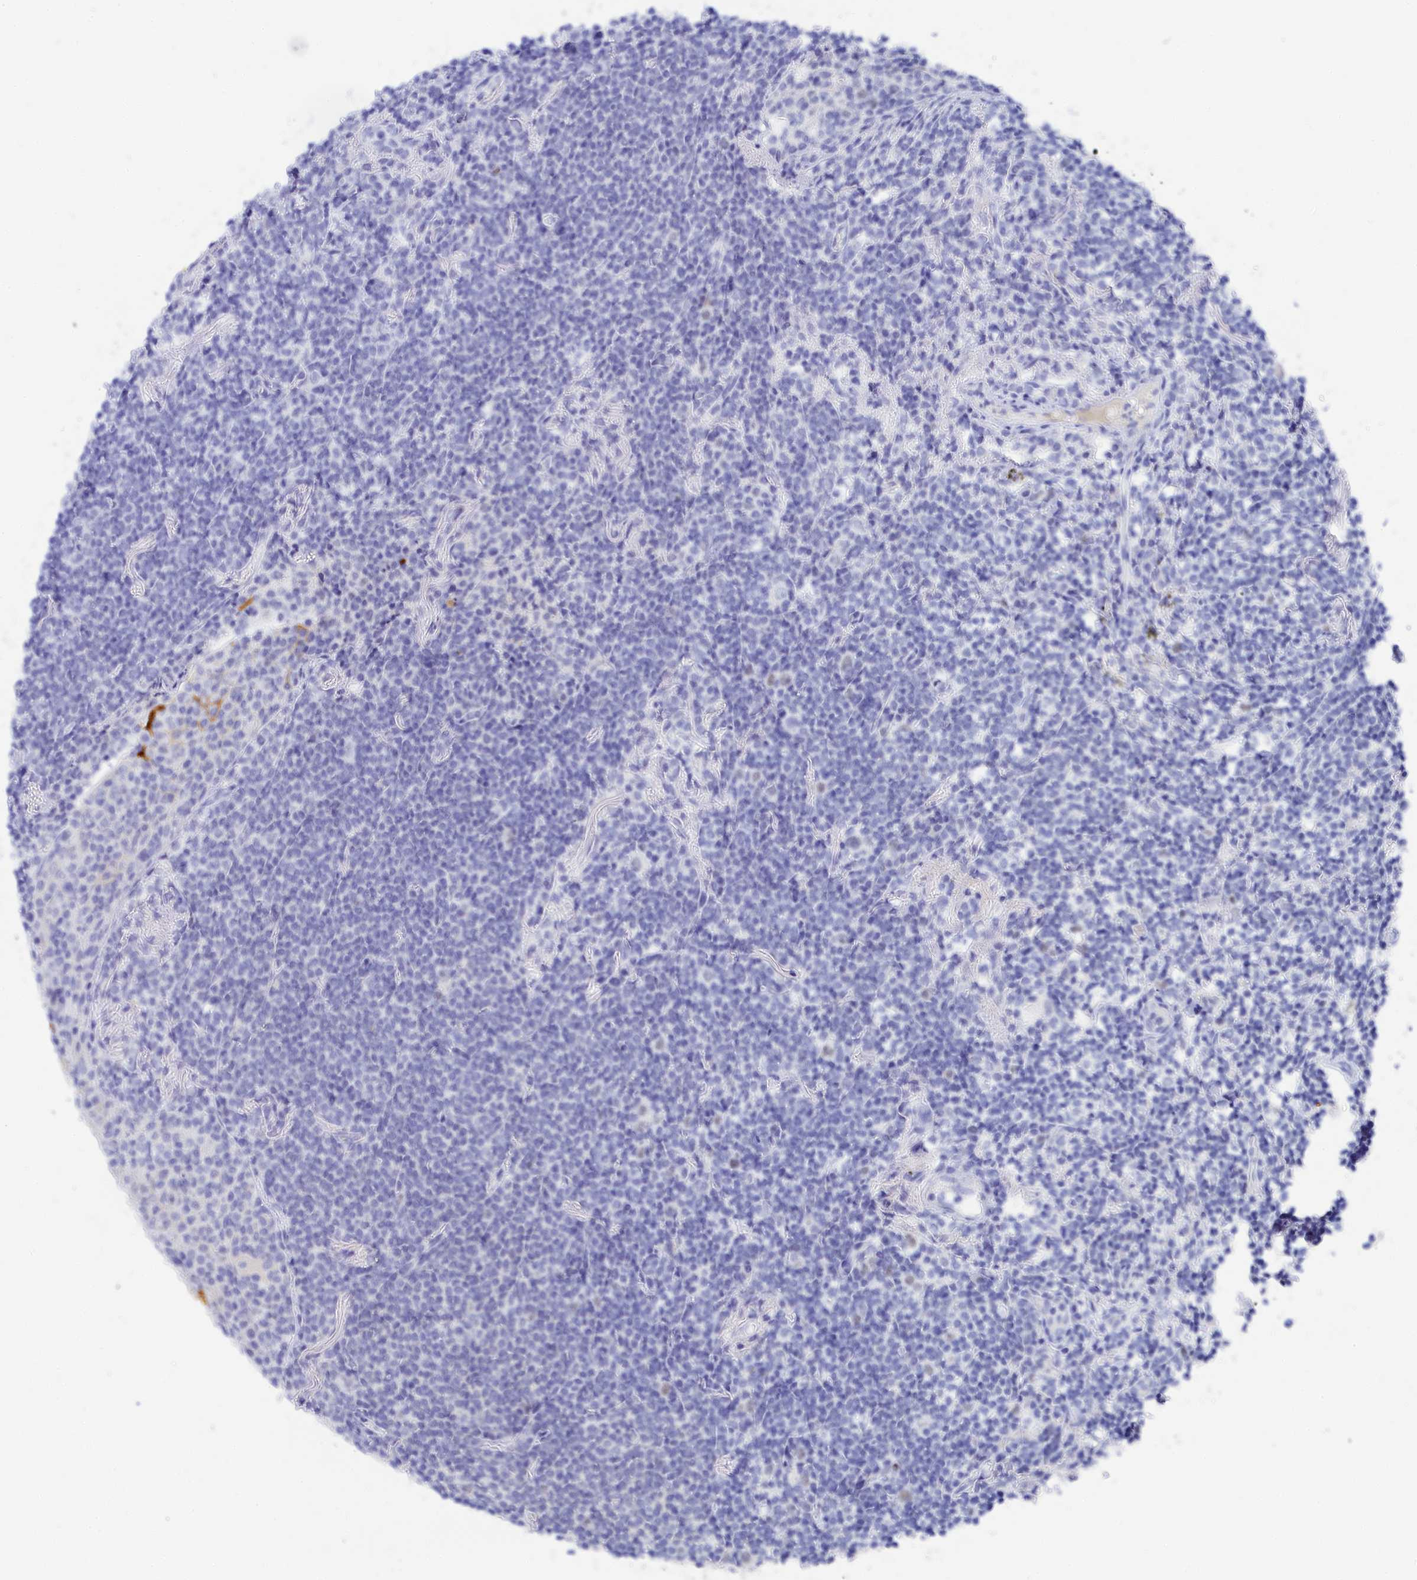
{"staining": {"intensity": "negative", "quantity": "none", "location": "none"}, "tissue": "lymphoma", "cell_type": "Tumor cells", "image_type": "cancer", "snomed": [{"axis": "morphology", "description": "Malignant lymphoma, non-Hodgkin's type, Low grade"}, {"axis": "topography", "description": "Lung"}], "caption": "This is a photomicrograph of IHC staining of low-grade malignant lymphoma, non-Hodgkin's type, which shows no positivity in tumor cells. (Stains: DAB (3,3'-diaminobenzidine) IHC with hematoxylin counter stain, Microscopy: brightfield microscopy at high magnification).", "gene": "TRIM10", "patient": {"sex": "female", "age": 71}}